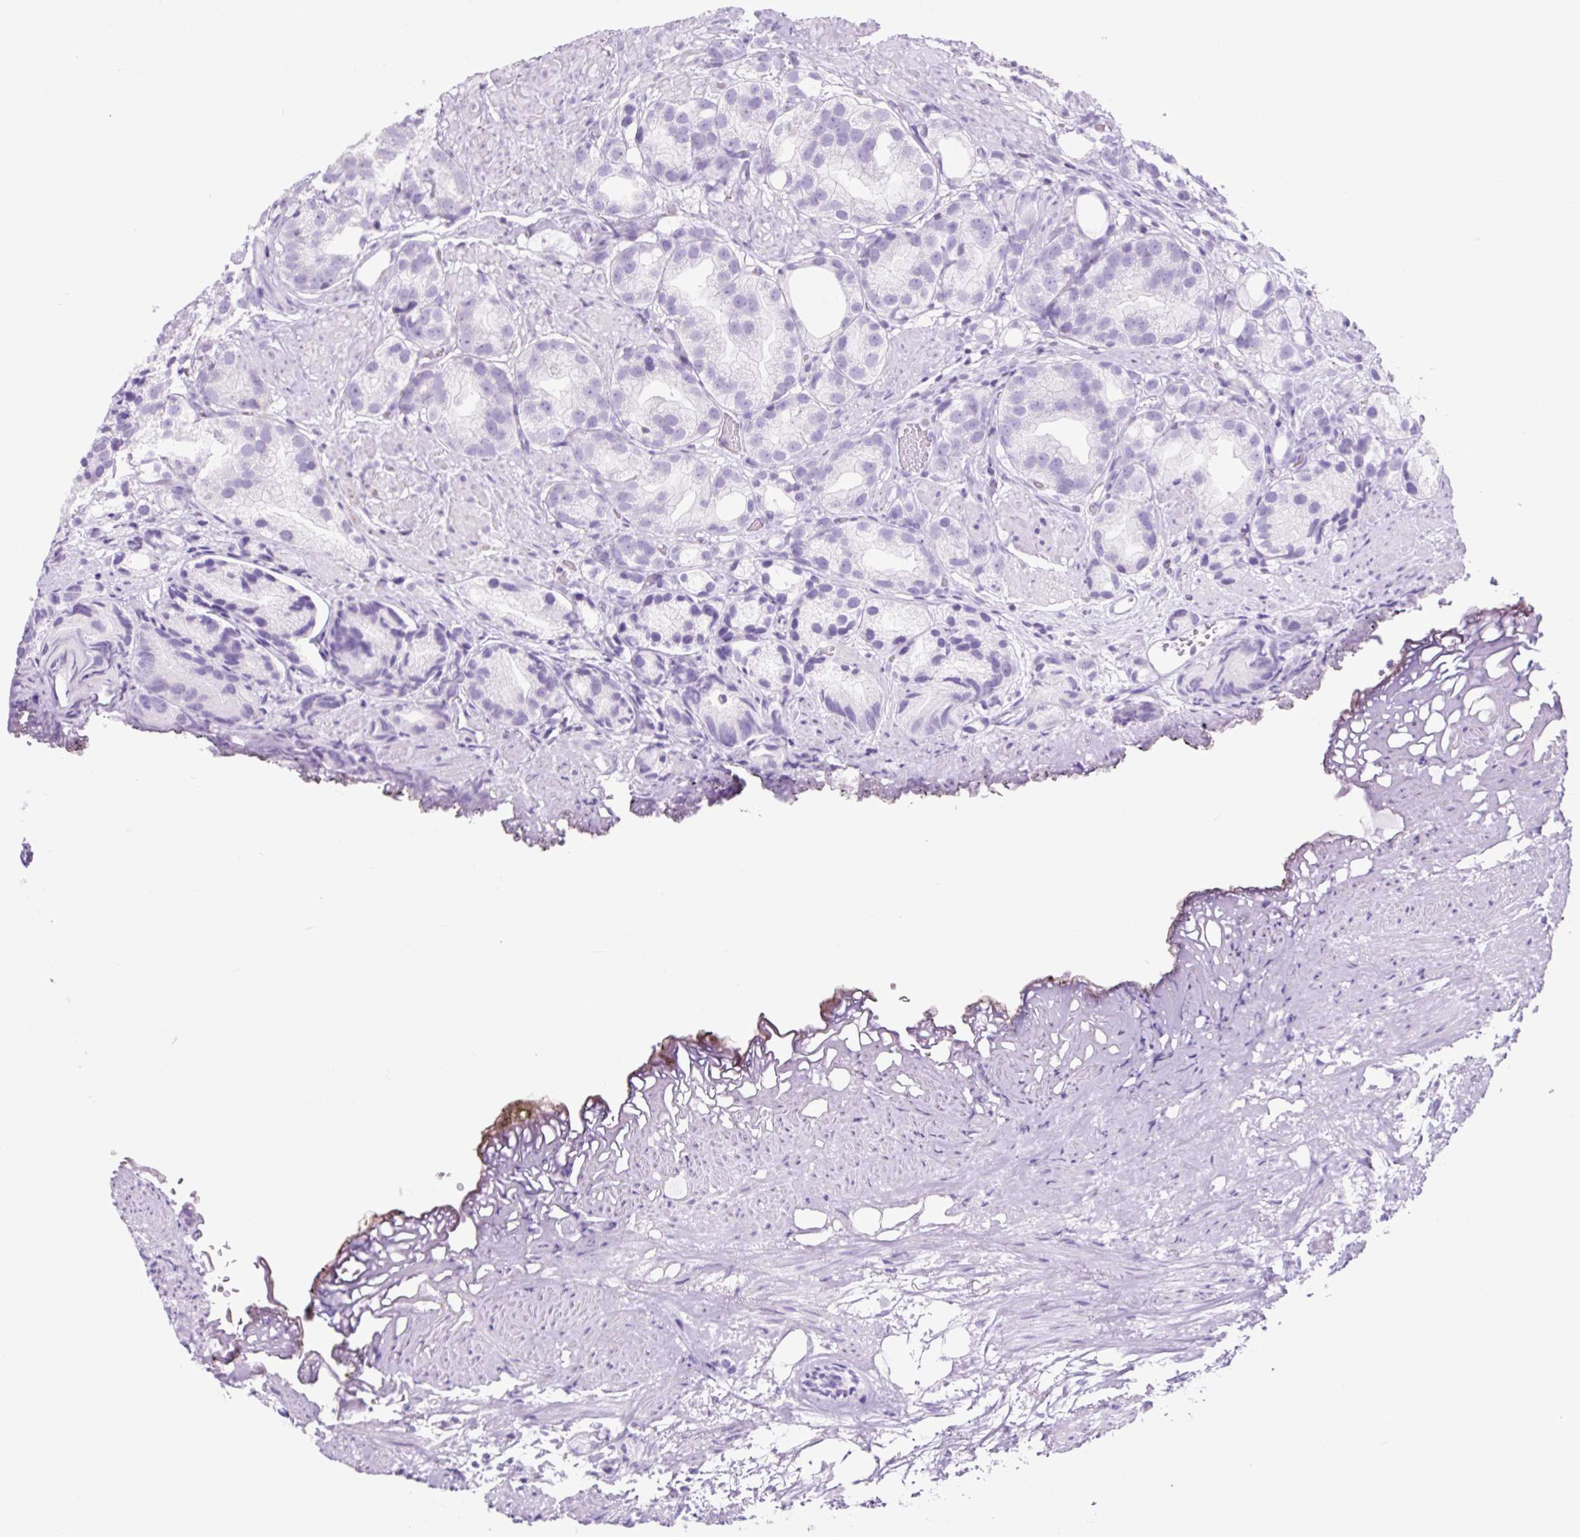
{"staining": {"intensity": "negative", "quantity": "none", "location": "none"}, "tissue": "prostate cancer", "cell_type": "Tumor cells", "image_type": "cancer", "snomed": [{"axis": "morphology", "description": "Adenocarcinoma, High grade"}, {"axis": "topography", "description": "Prostate"}], "caption": "This micrograph is of prostate cancer (high-grade adenocarcinoma) stained with IHC to label a protein in brown with the nuclei are counter-stained blue. There is no expression in tumor cells.", "gene": "OR10A7", "patient": {"sex": "male", "age": 82}}